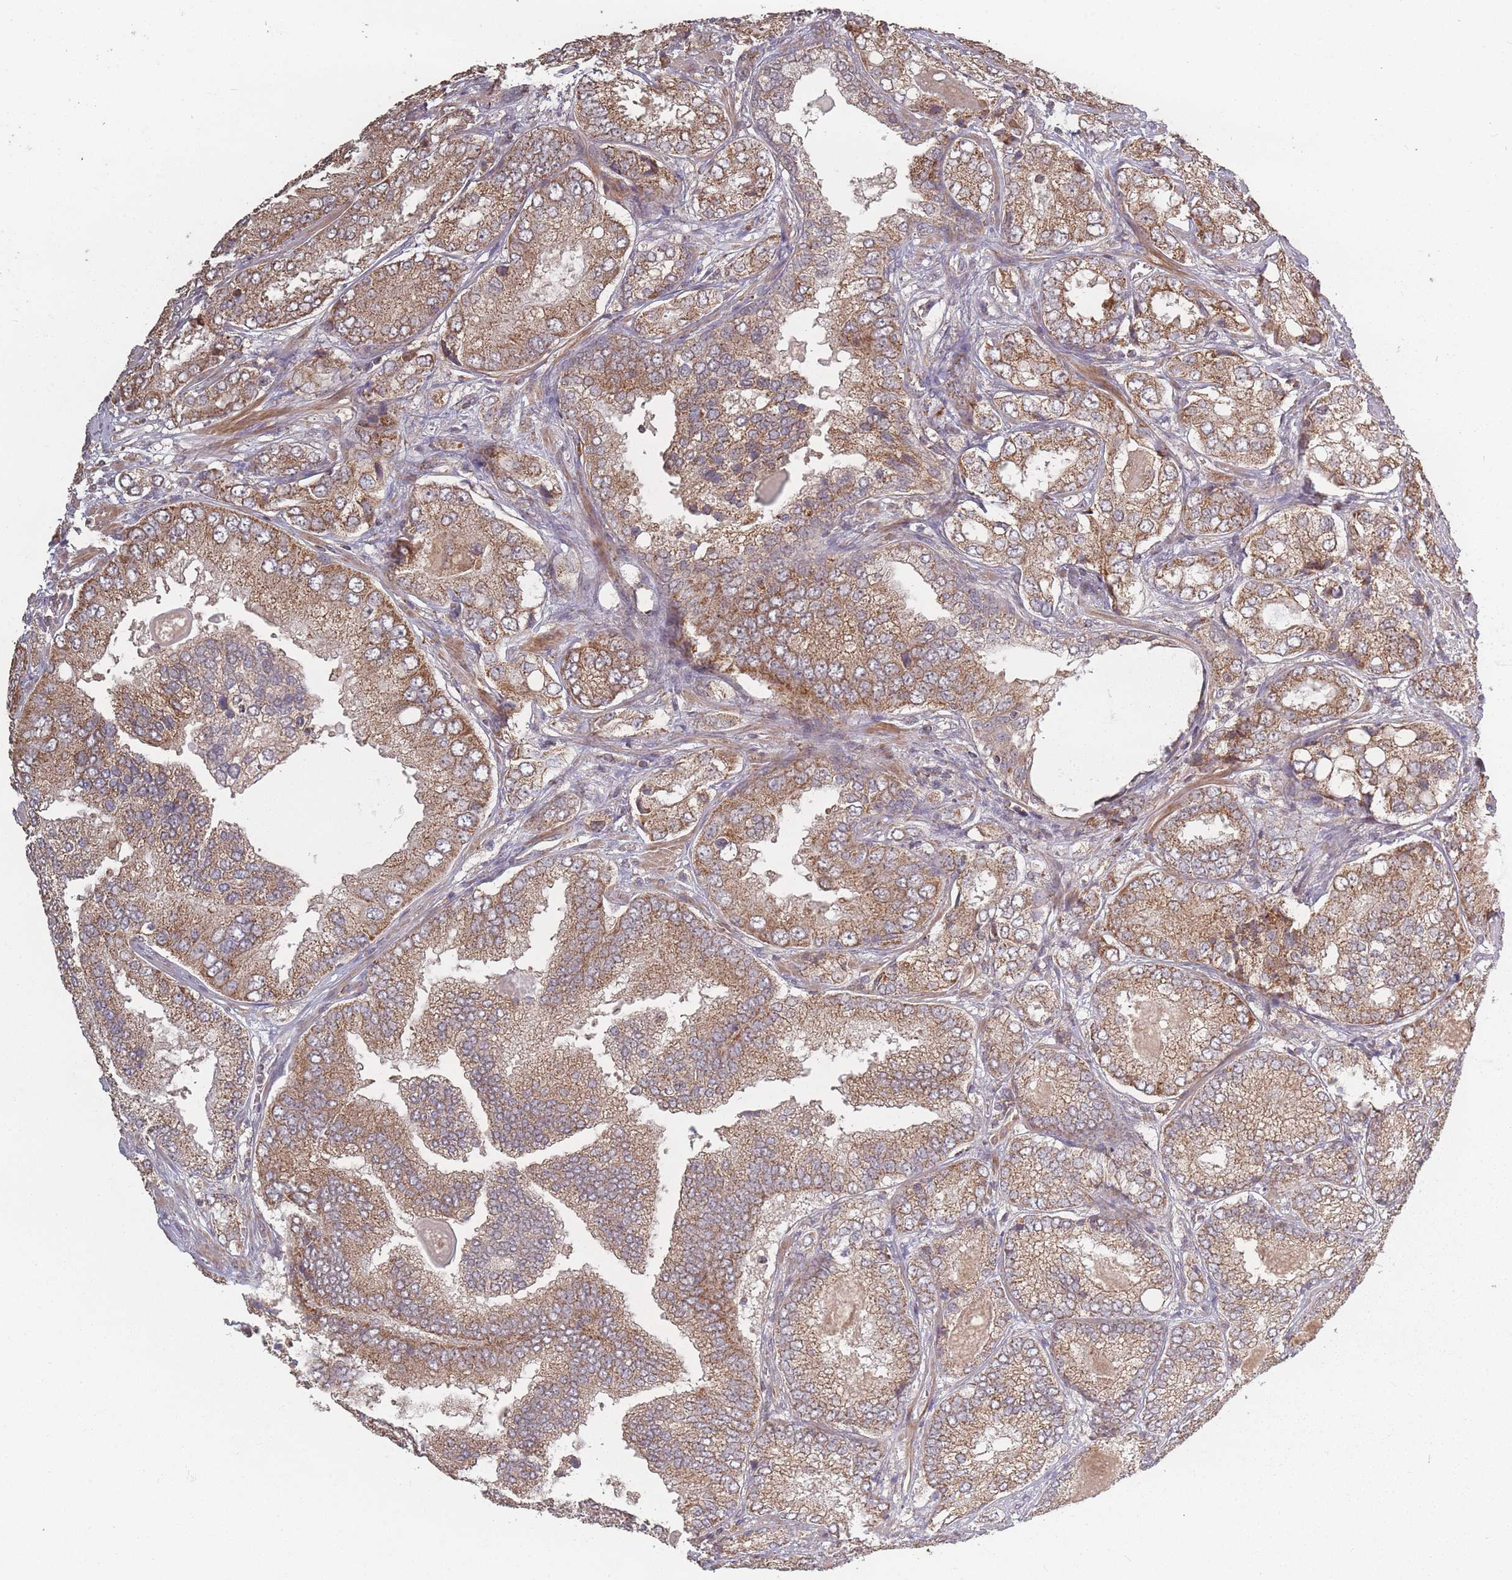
{"staining": {"intensity": "moderate", "quantity": ">75%", "location": "cytoplasmic/membranous"}, "tissue": "prostate cancer", "cell_type": "Tumor cells", "image_type": "cancer", "snomed": [{"axis": "morphology", "description": "Adenocarcinoma, High grade"}, {"axis": "topography", "description": "Prostate"}], "caption": "A brown stain labels moderate cytoplasmic/membranous staining of a protein in prostate cancer tumor cells.", "gene": "LYRM7", "patient": {"sex": "male", "age": 63}}